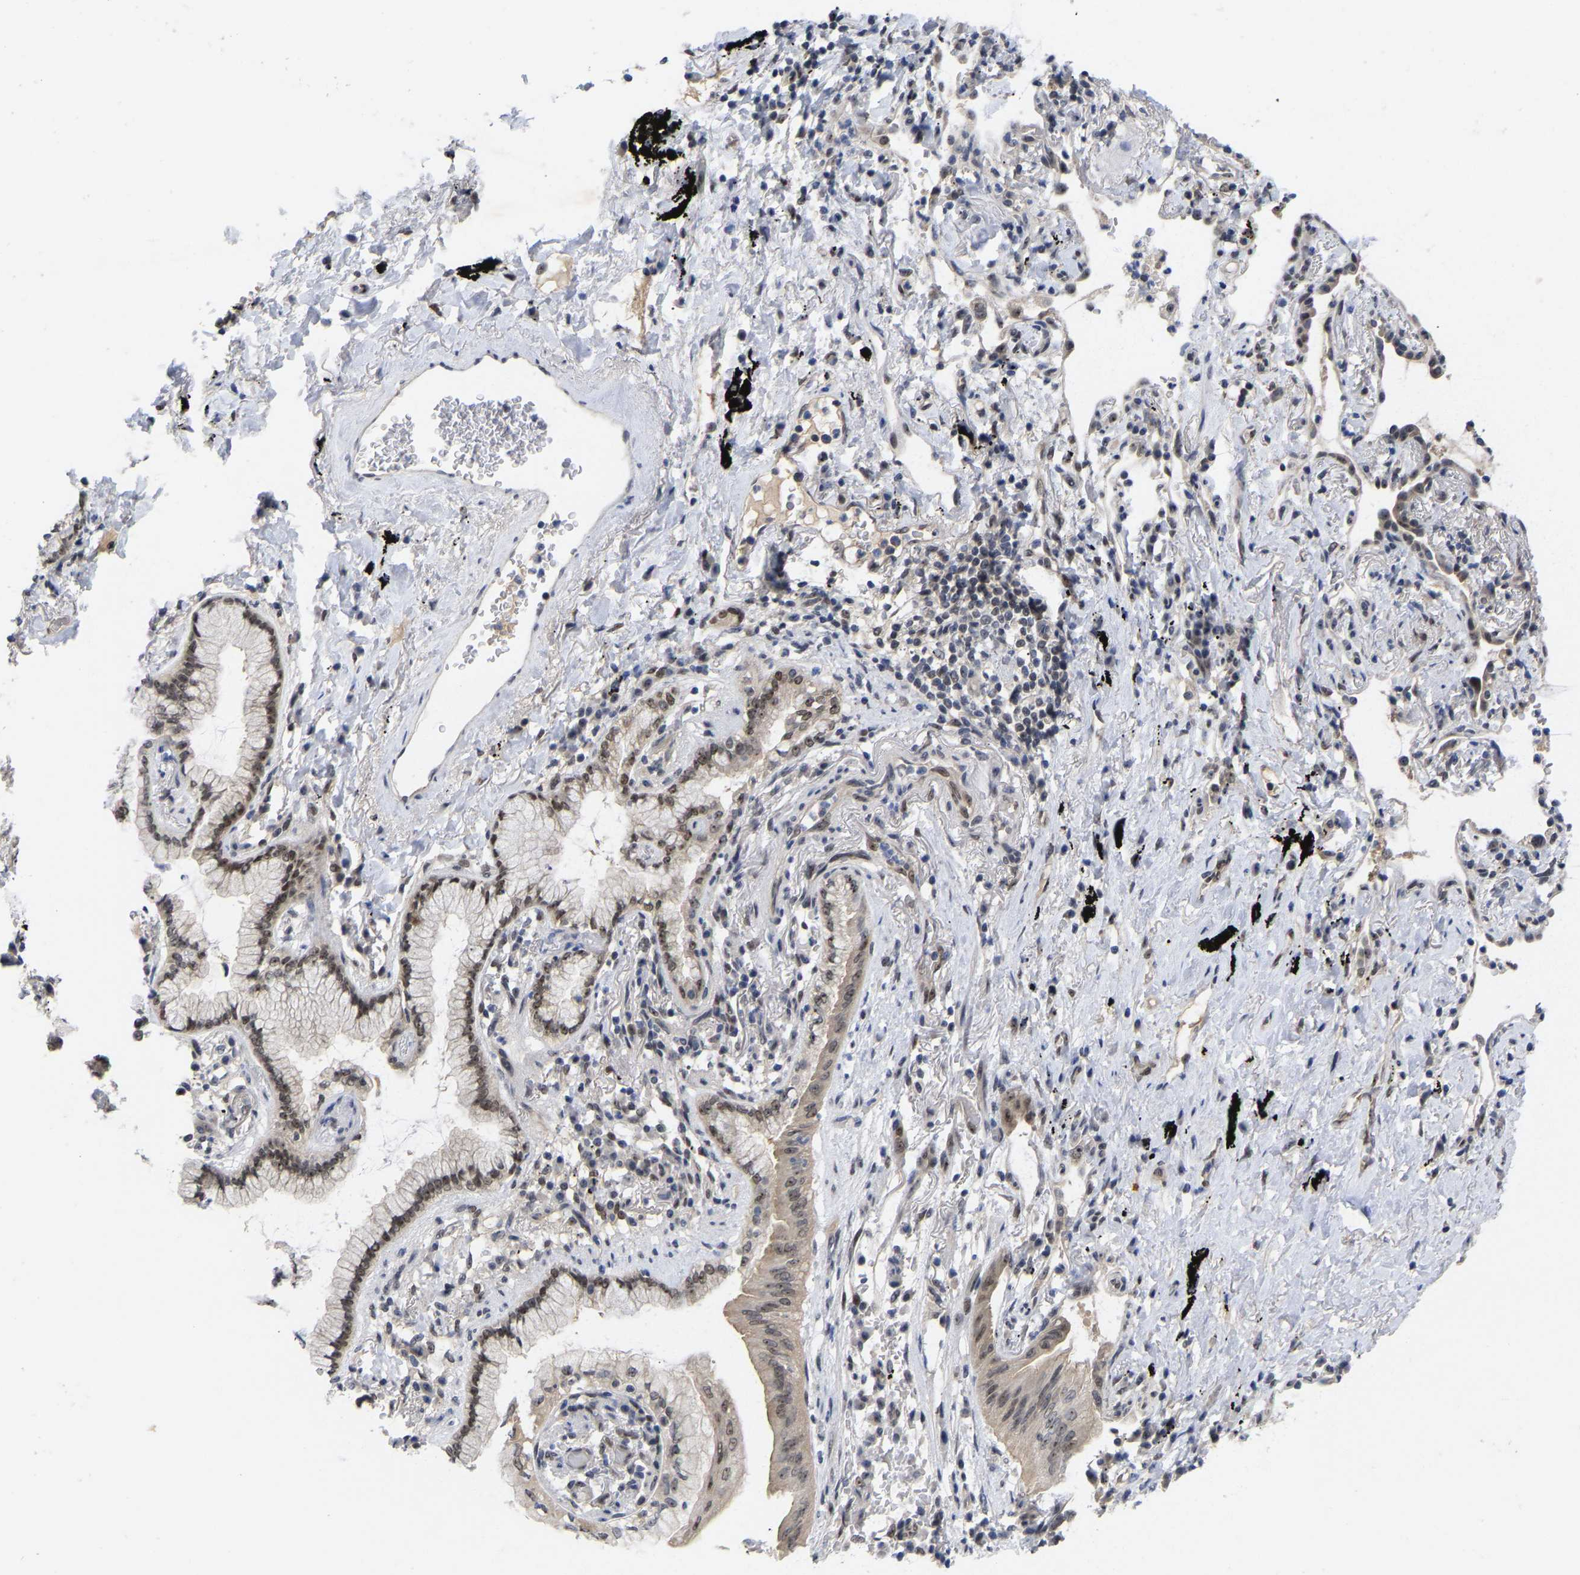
{"staining": {"intensity": "weak", "quantity": "25%-75%", "location": "cytoplasmic/membranous"}, "tissue": "lung cancer", "cell_type": "Tumor cells", "image_type": "cancer", "snomed": [{"axis": "morphology", "description": "Normal tissue, NOS"}, {"axis": "morphology", "description": "Adenocarcinoma, NOS"}, {"axis": "topography", "description": "Bronchus"}, {"axis": "topography", "description": "Lung"}], "caption": "The image demonstrates immunohistochemical staining of adenocarcinoma (lung). There is weak cytoplasmic/membranous expression is seen in approximately 25%-75% of tumor cells. The staining was performed using DAB (3,3'-diaminobenzidine), with brown indicating positive protein expression. Nuclei are stained blue with hematoxylin.", "gene": "NLE1", "patient": {"sex": "female", "age": 70}}